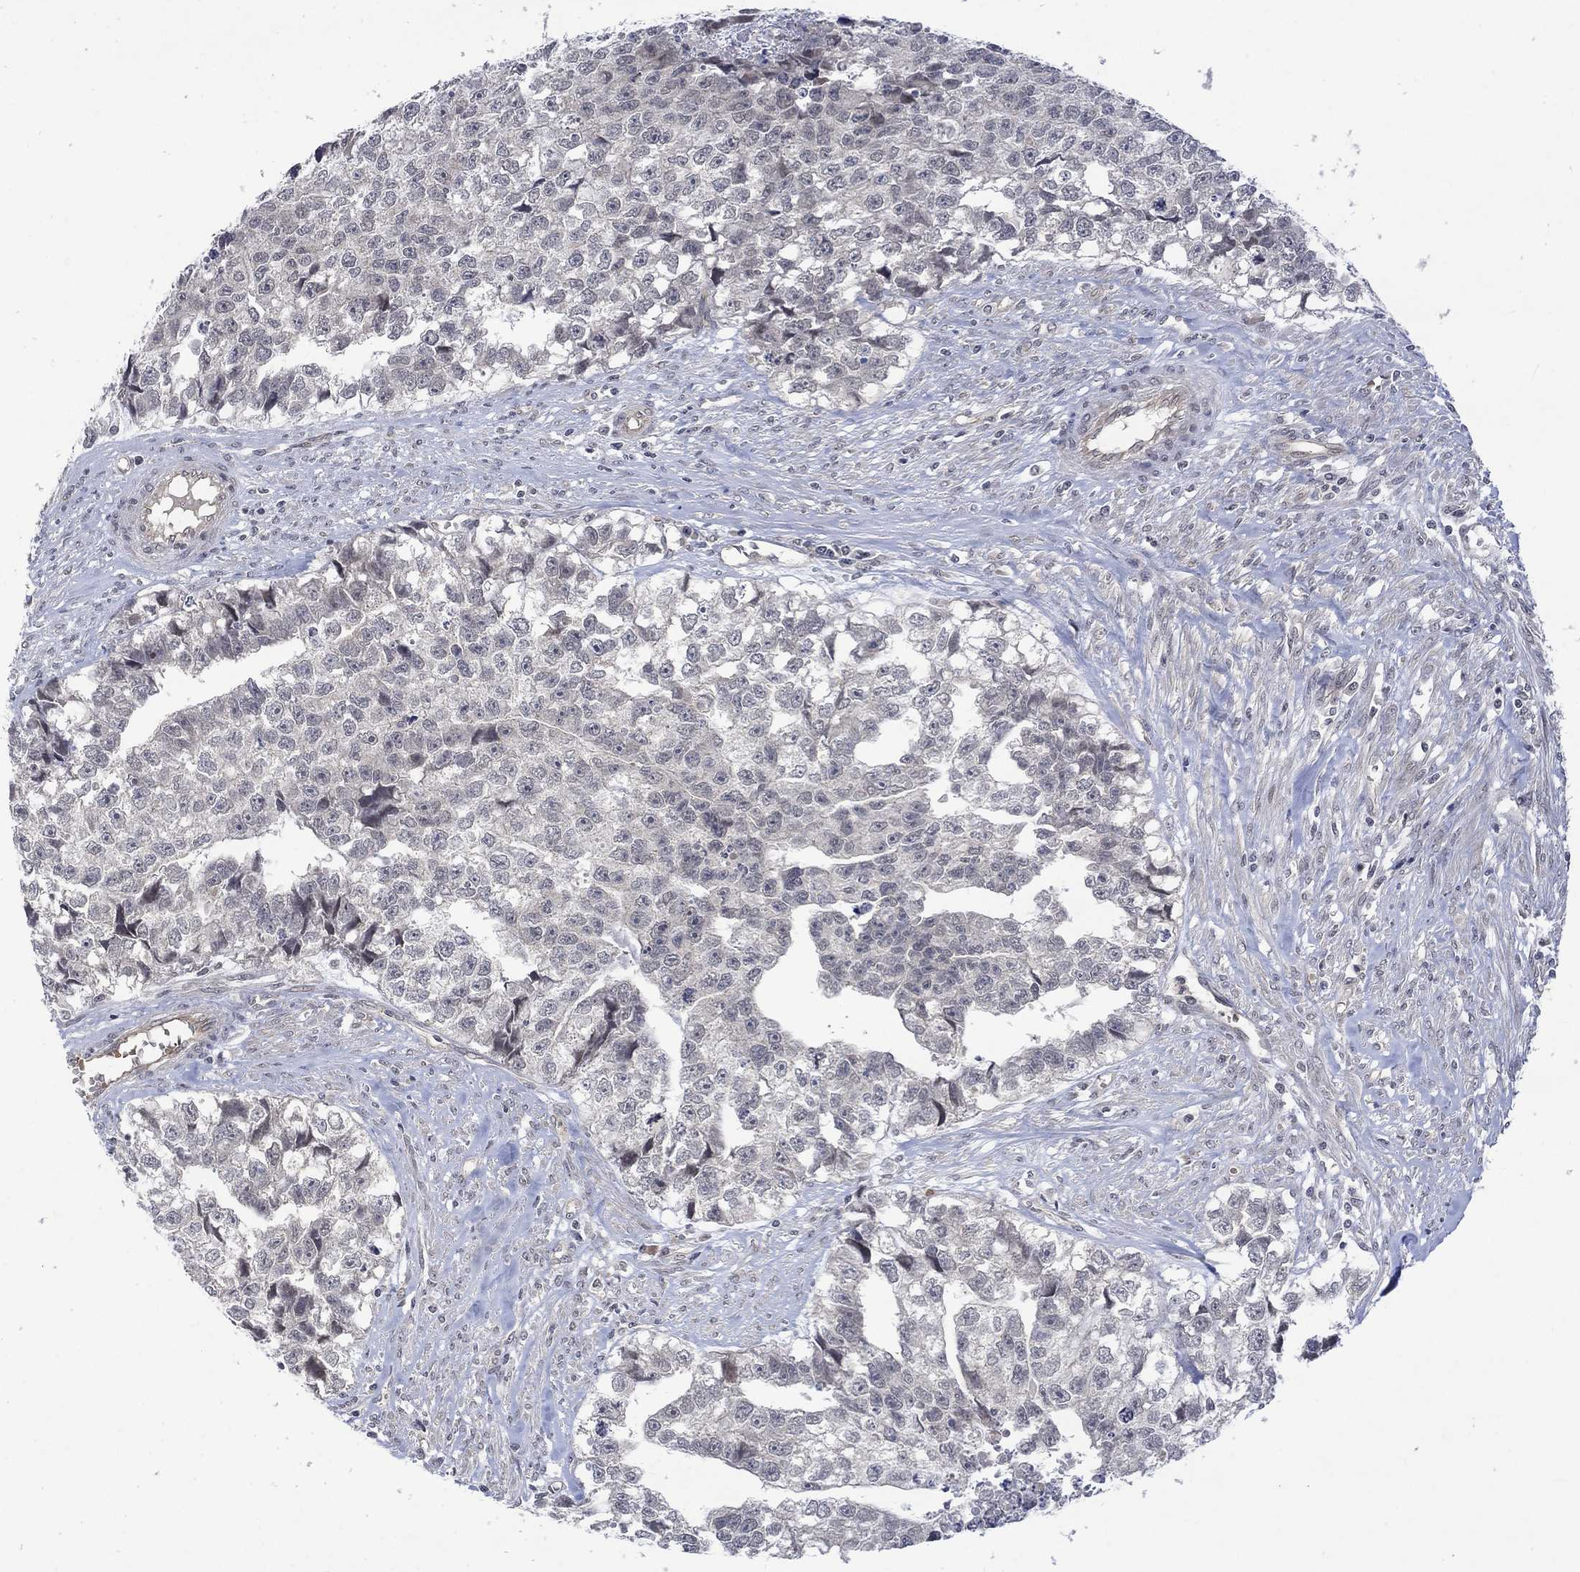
{"staining": {"intensity": "negative", "quantity": "none", "location": "none"}, "tissue": "testis cancer", "cell_type": "Tumor cells", "image_type": "cancer", "snomed": [{"axis": "morphology", "description": "Carcinoma, Embryonal, NOS"}, {"axis": "morphology", "description": "Teratoma, malignant, NOS"}, {"axis": "topography", "description": "Testis"}], "caption": "IHC photomicrograph of neoplastic tissue: teratoma (malignant) (testis) stained with DAB (3,3'-diaminobenzidine) reveals no significant protein expression in tumor cells.", "gene": "GRIN2D", "patient": {"sex": "male", "age": 44}}